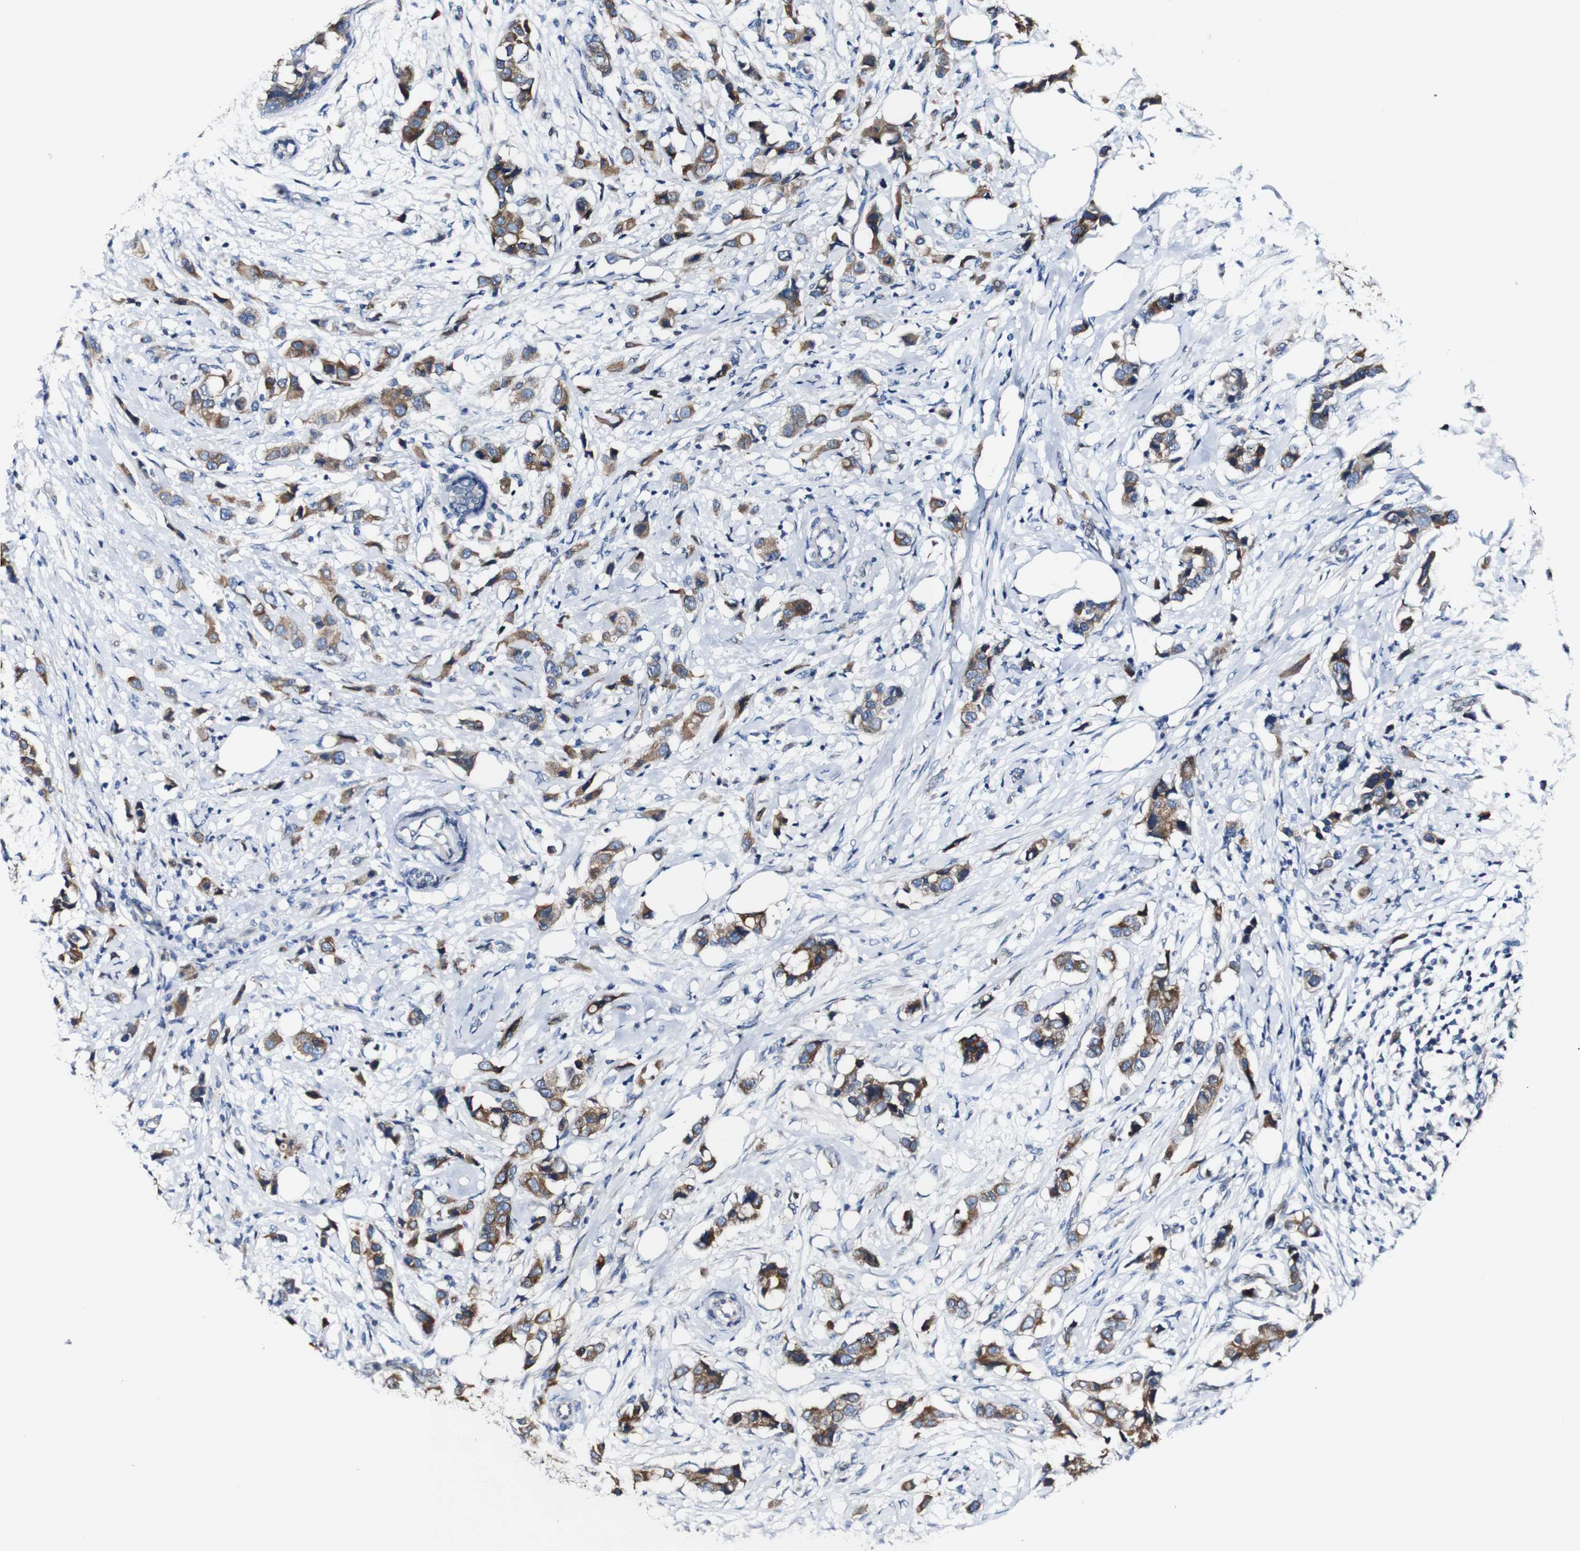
{"staining": {"intensity": "moderate", "quantity": ">75%", "location": "cytoplasmic/membranous"}, "tissue": "breast cancer", "cell_type": "Tumor cells", "image_type": "cancer", "snomed": [{"axis": "morphology", "description": "Normal tissue, NOS"}, {"axis": "morphology", "description": "Duct carcinoma"}, {"axis": "topography", "description": "Breast"}], "caption": "High-power microscopy captured an immunohistochemistry image of breast cancer (infiltrating ductal carcinoma), revealing moderate cytoplasmic/membranous positivity in about >75% of tumor cells.", "gene": "GRAMD1A", "patient": {"sex": "female", "age": 50}}